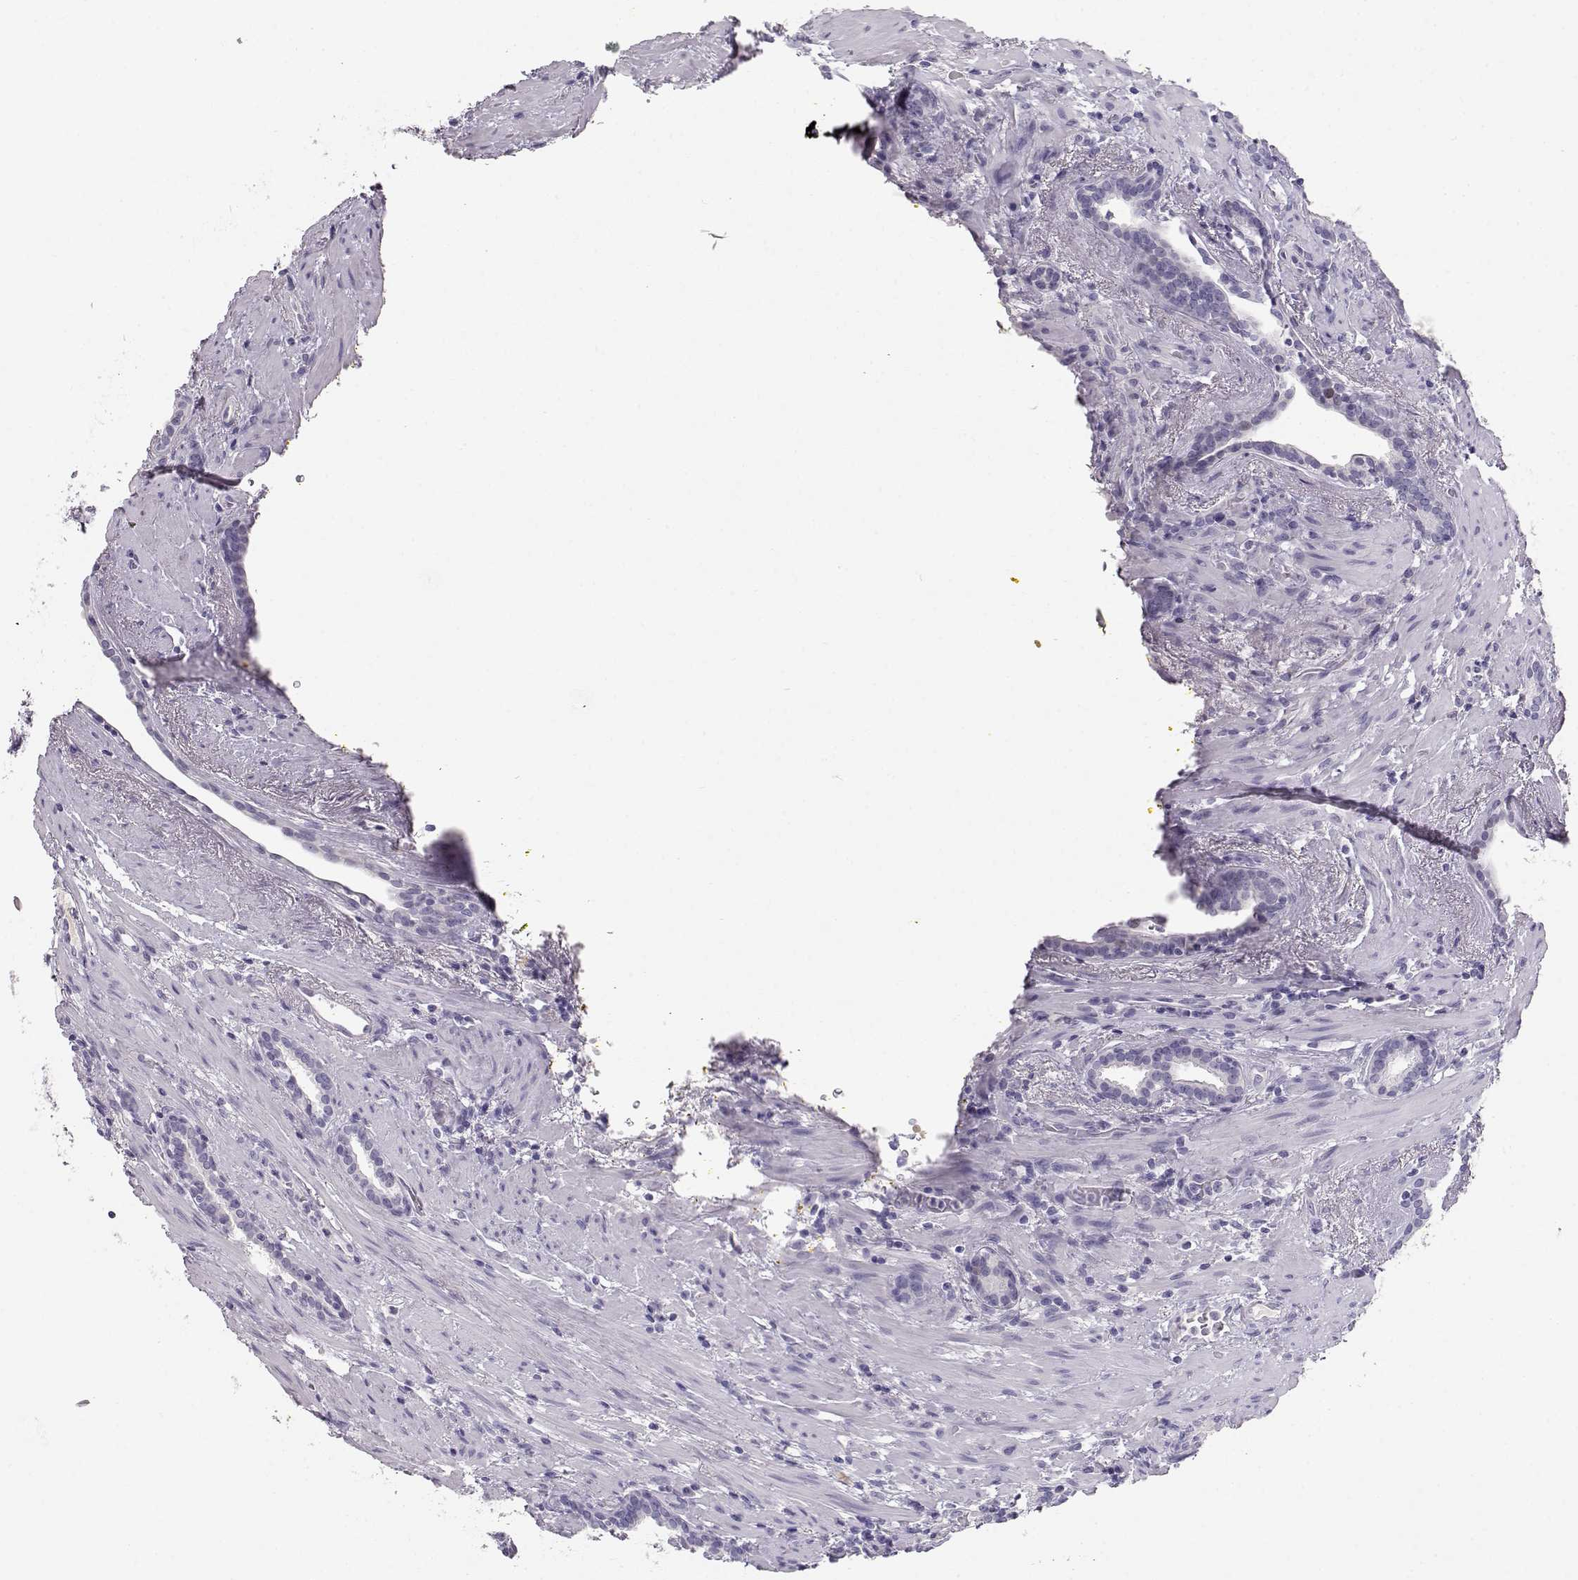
{"staining": {"intensity": "negative", "quantity": "none", "location": "none"}, "tissue": "prostate cancer", "cell_type": "Tumor cells", "image_type": "cancer", "snomed": [{"axis": "morphology", "description": "Adenocarcinoma, NOS"}, {"axis": "topography", "description": "Prostate"}], "caption": "A high-resolution micrograph shows IHC staining of prostate cancer (adenocarcinoma), which displays no significant positivity in tumor cells. (DAB immunohistochemistry with hematoxylin counter stain).", "gene": "OPN5", "patient": {"sex": "male", "age": 66}}